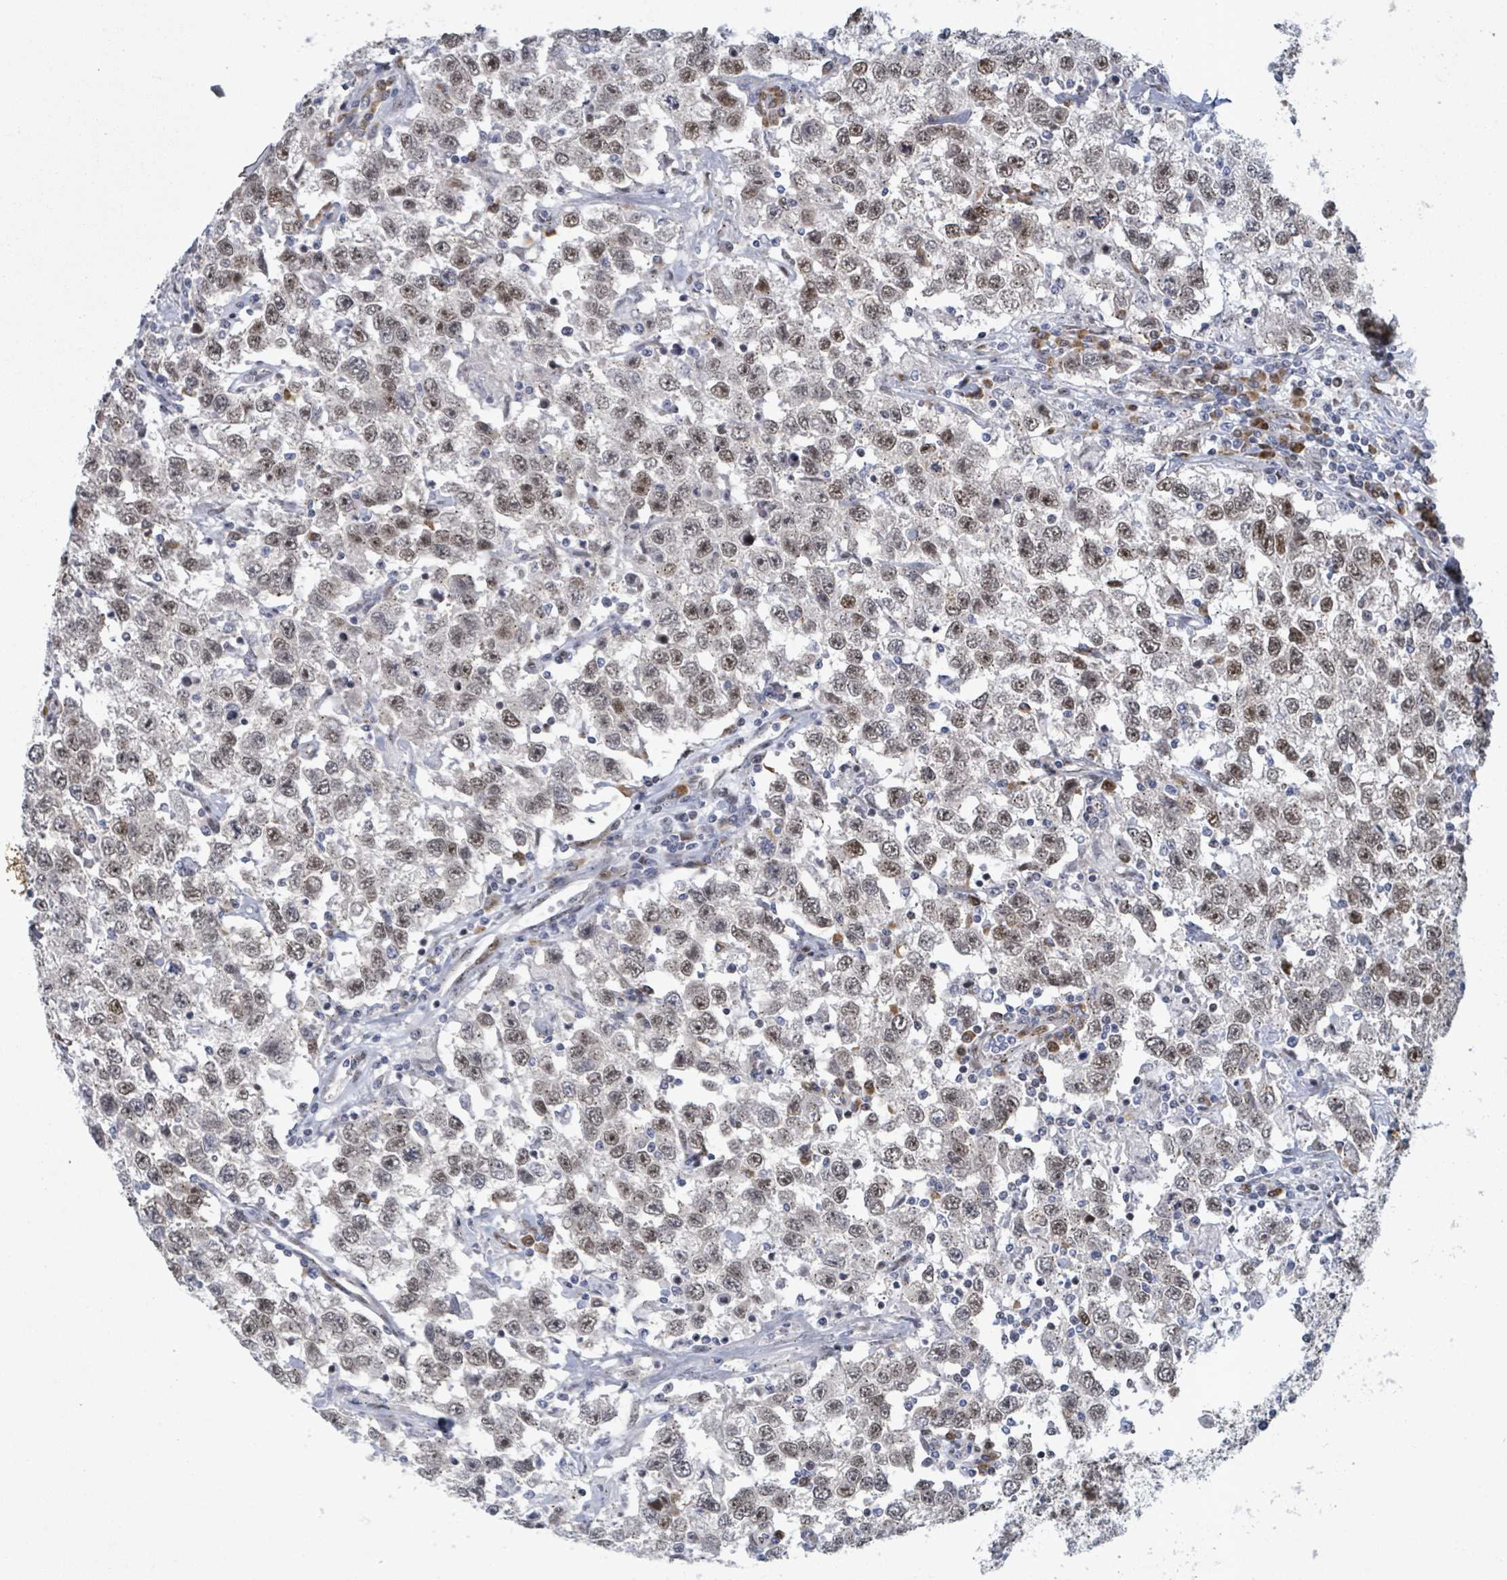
{"staining": {"intensity": "moderate", "quantity": ">75%", "location": "nuclear"}, "tissue": "testis cancer", "cell_type": "Tumor cells", "image_type": "cancer", "snomed": [{"axis": "morphology", "description": "Seminoma, NOS"}, {"axis": "topography", "description": "Testis"}], "caption": "This image demonstrates testis cancer (seminoma) stained with immunohistochemistry to label a protein in brown. The nuclear of tumor cells show moderate positivity for the protein. Nuclei are counter-stained blue.", "gene": "TUSC1", "patient": {"sex": "male", "age": 41}}